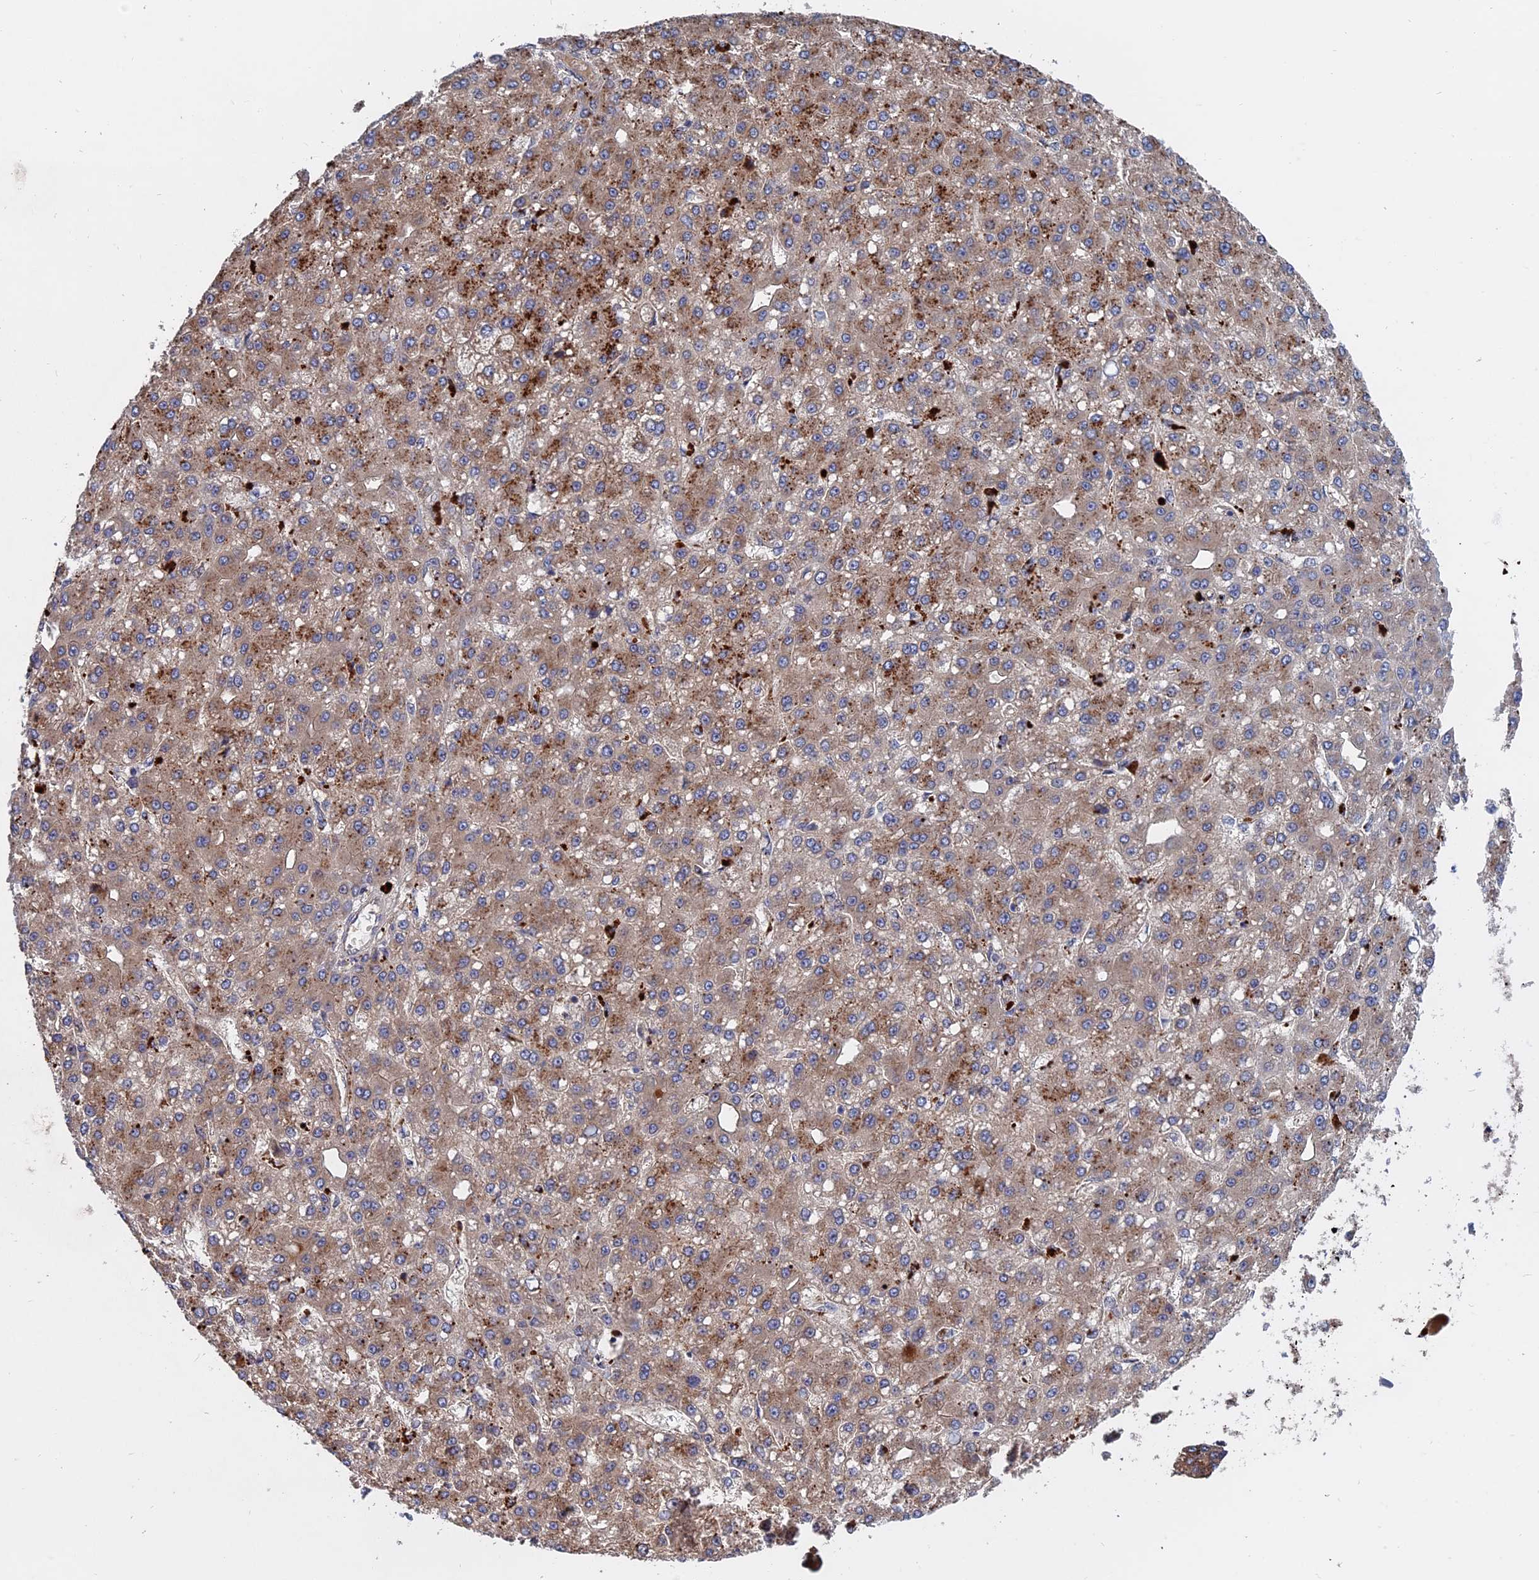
{"staining": {"intensity": "weak", "quantity": ">75%", "location": "cytoplasmic/membranous"}, "tissue": "liver cancer", "cell_type": "Tumor cells", "image_type": "cancer", "snomed": [{"axis": "morphology", "description": "Carcinoma, Hepatocellular, NOS"}, {"axis": "topography", "description": "Liver"}], "caption": "IHC (DAB) staining of human liver hepatocellular carcinoma shows weak cytoplasmic/membranous protein positivity in about >75% of tumor cells.", "gene": "TRAPPC2L", "patient": {"sex": "male", "age": 67}}